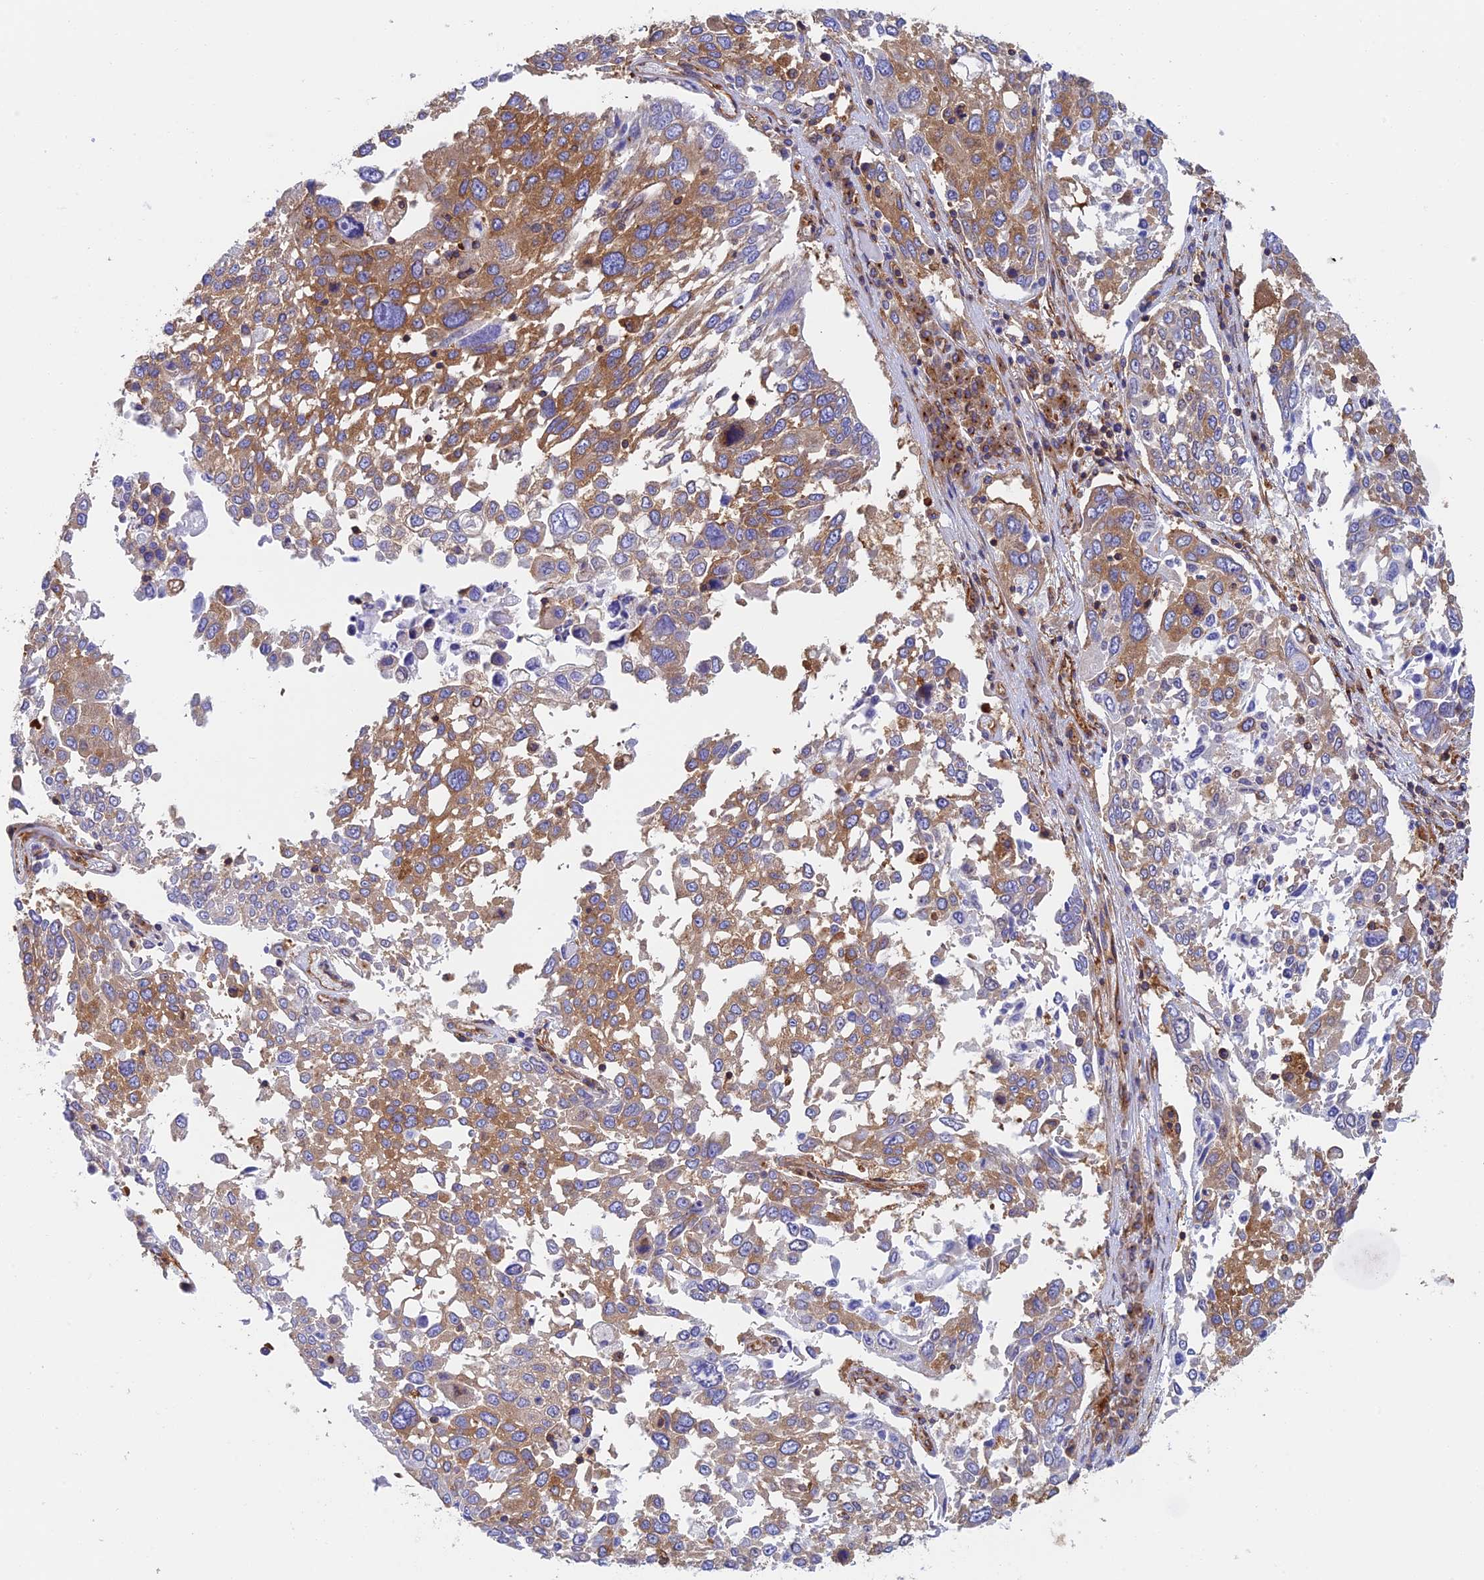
{"staining": {"intensity": "moderate", "quantity": ">75%", "location": "cytoplasmic/membranous"}, "tissue": "lung cancer", "cell_type": "Tumor cells", "image_type": "cancer", "snomed": [{"axis": "morphology", "description": "Squamous cell carcinoma, NOS"}, {"axis": "topography", "description": "Lung"}], "caption": "DAB (3,3'-diaminobenzidine) immunohistochemical staining of lung cancer displays moderate cytoplasmic/membranous protein expression in about >75% of tumor cells.", "gene": "DCTN2", "patient": {"sex": "male", "age": 65}}